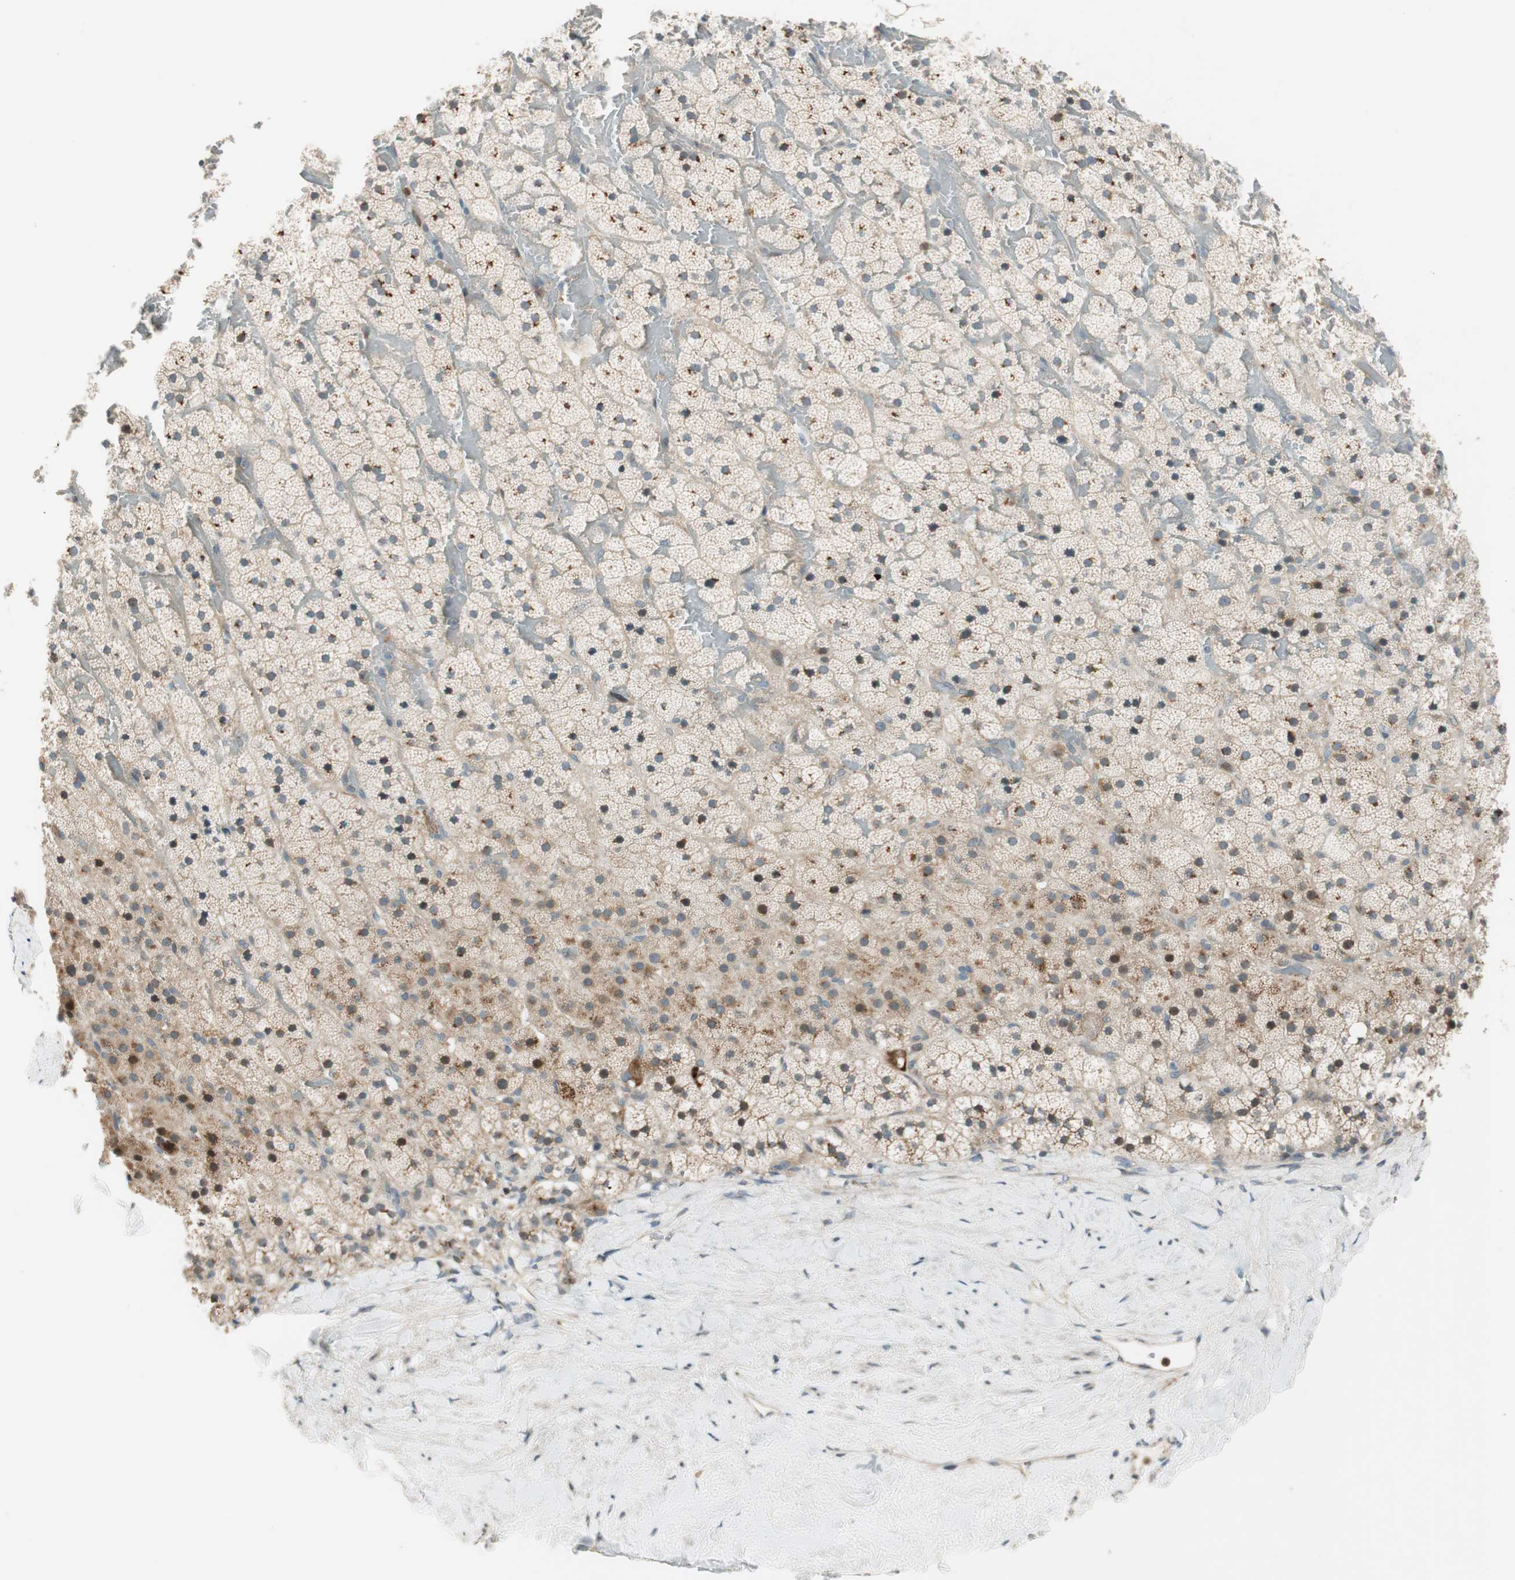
{"staining": {"intensity": "moderate", "quantity": "<25%", "location": "cytoplasmic/membranous,nuclear"}, "tissue": "adrenal gland", "cell_type": "Glandular cells", "image_type": "normal", "snomed": [{"axis": "morphology", "description": "Normal tissue, NOS"}, {"axis": "topography", "description": "Adrenal gland"}], "caption": "Protein expression analysis of unremarkable adrenal gland shows moderate cytoplasmic/membranous,nuclear expression in about <25% of glandular cells.", "gene": "CGRRF1", "patient": {"sex": "male", "age": 35}}